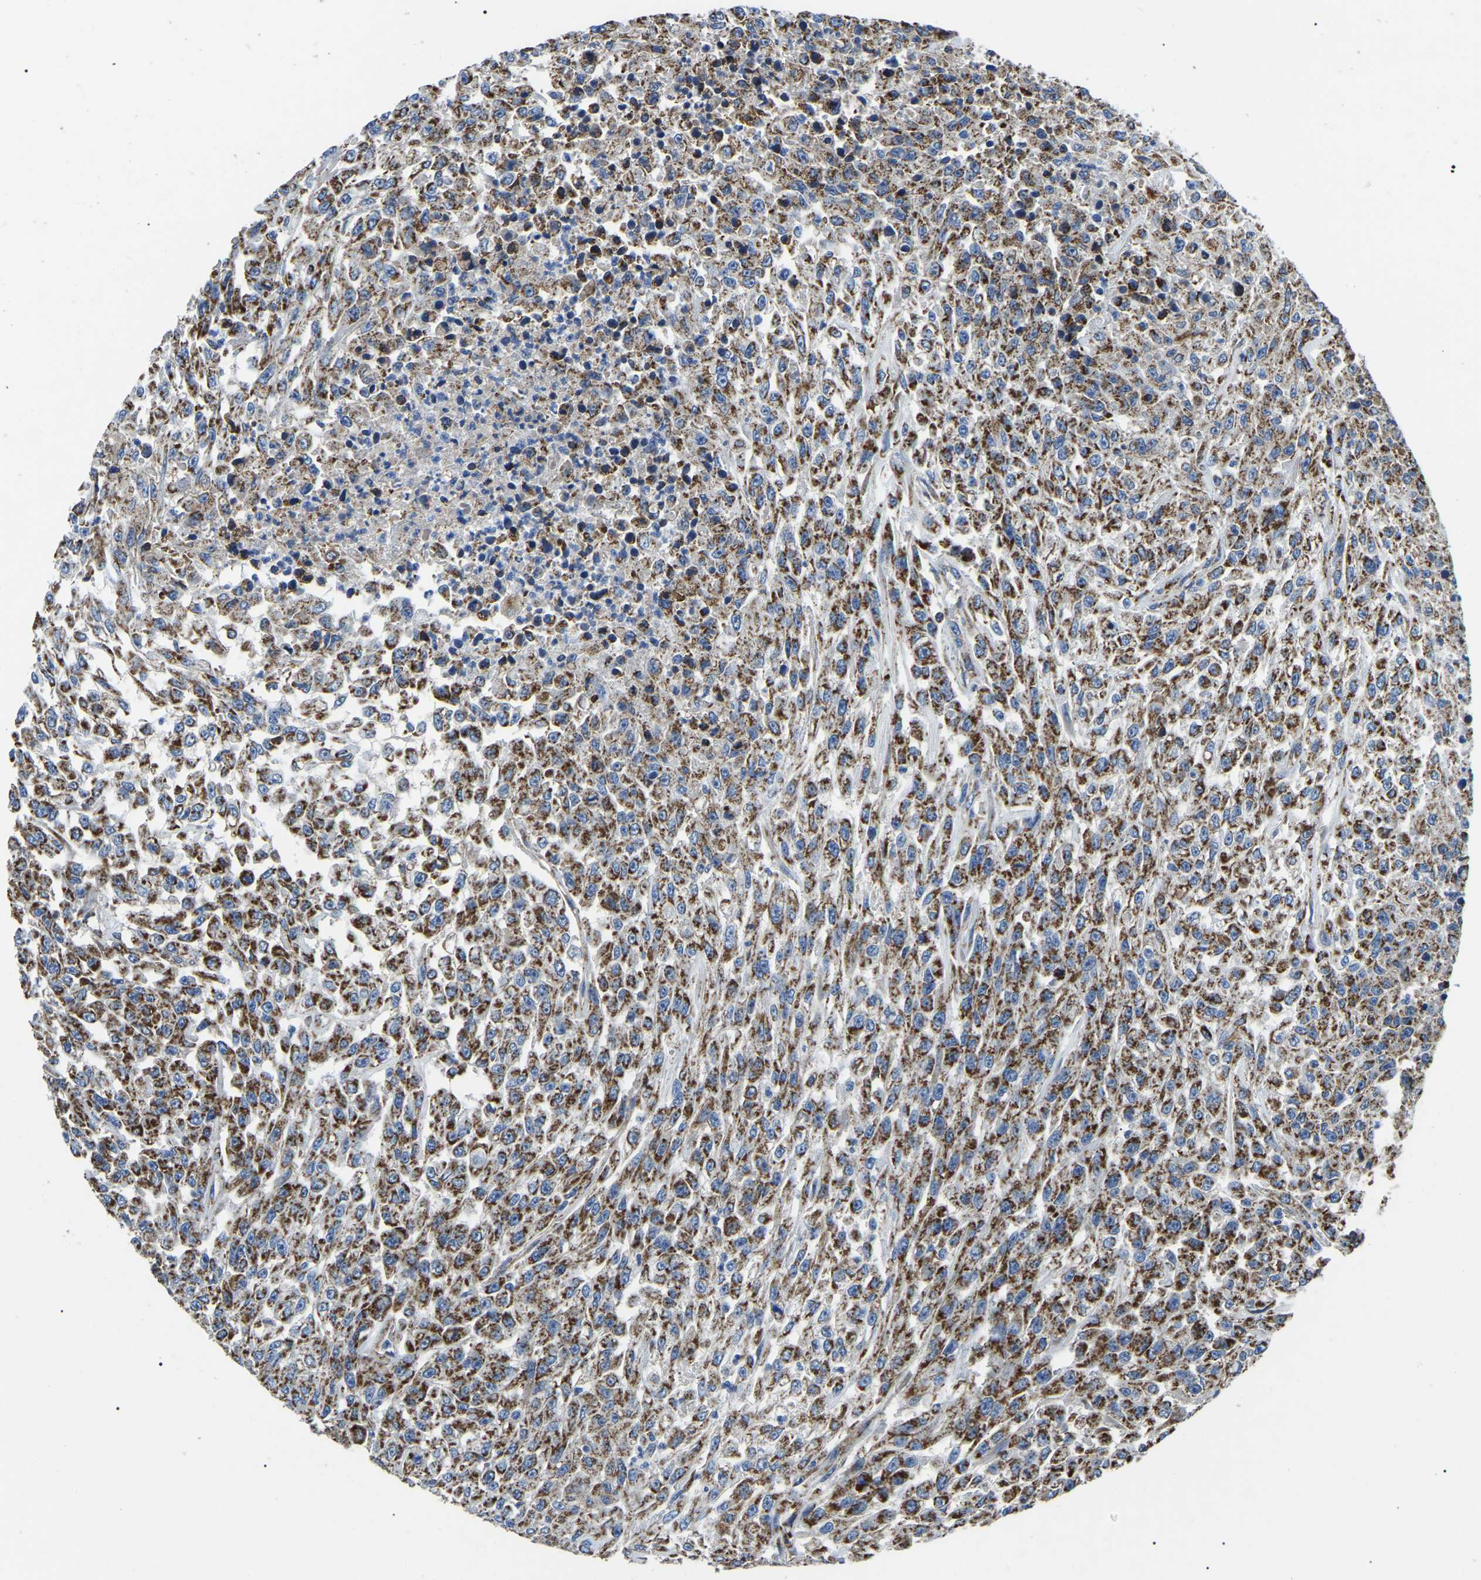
{"staining": {"intensity": "strong", "quantity": ">75%", "location": "cytoplasmic/membranous"}, "tissue": "urothelial cancer", "cell_type": "Tumor cells", "image_type": "cancer", "snomed": [{"axis": "morphology", "description": "Urothelial carcinoma, High grade"}, {"axis": "topography", "description": "Urinary bladder"}], "caption": "The image displays staining of high-grade urothelial carcinoma, revealing strong cytoplasmic/membranous protein positivity (brown color) within tumor cells.", "gene": "PPM1E", "patient": {"sex": "male", "age": 46}}